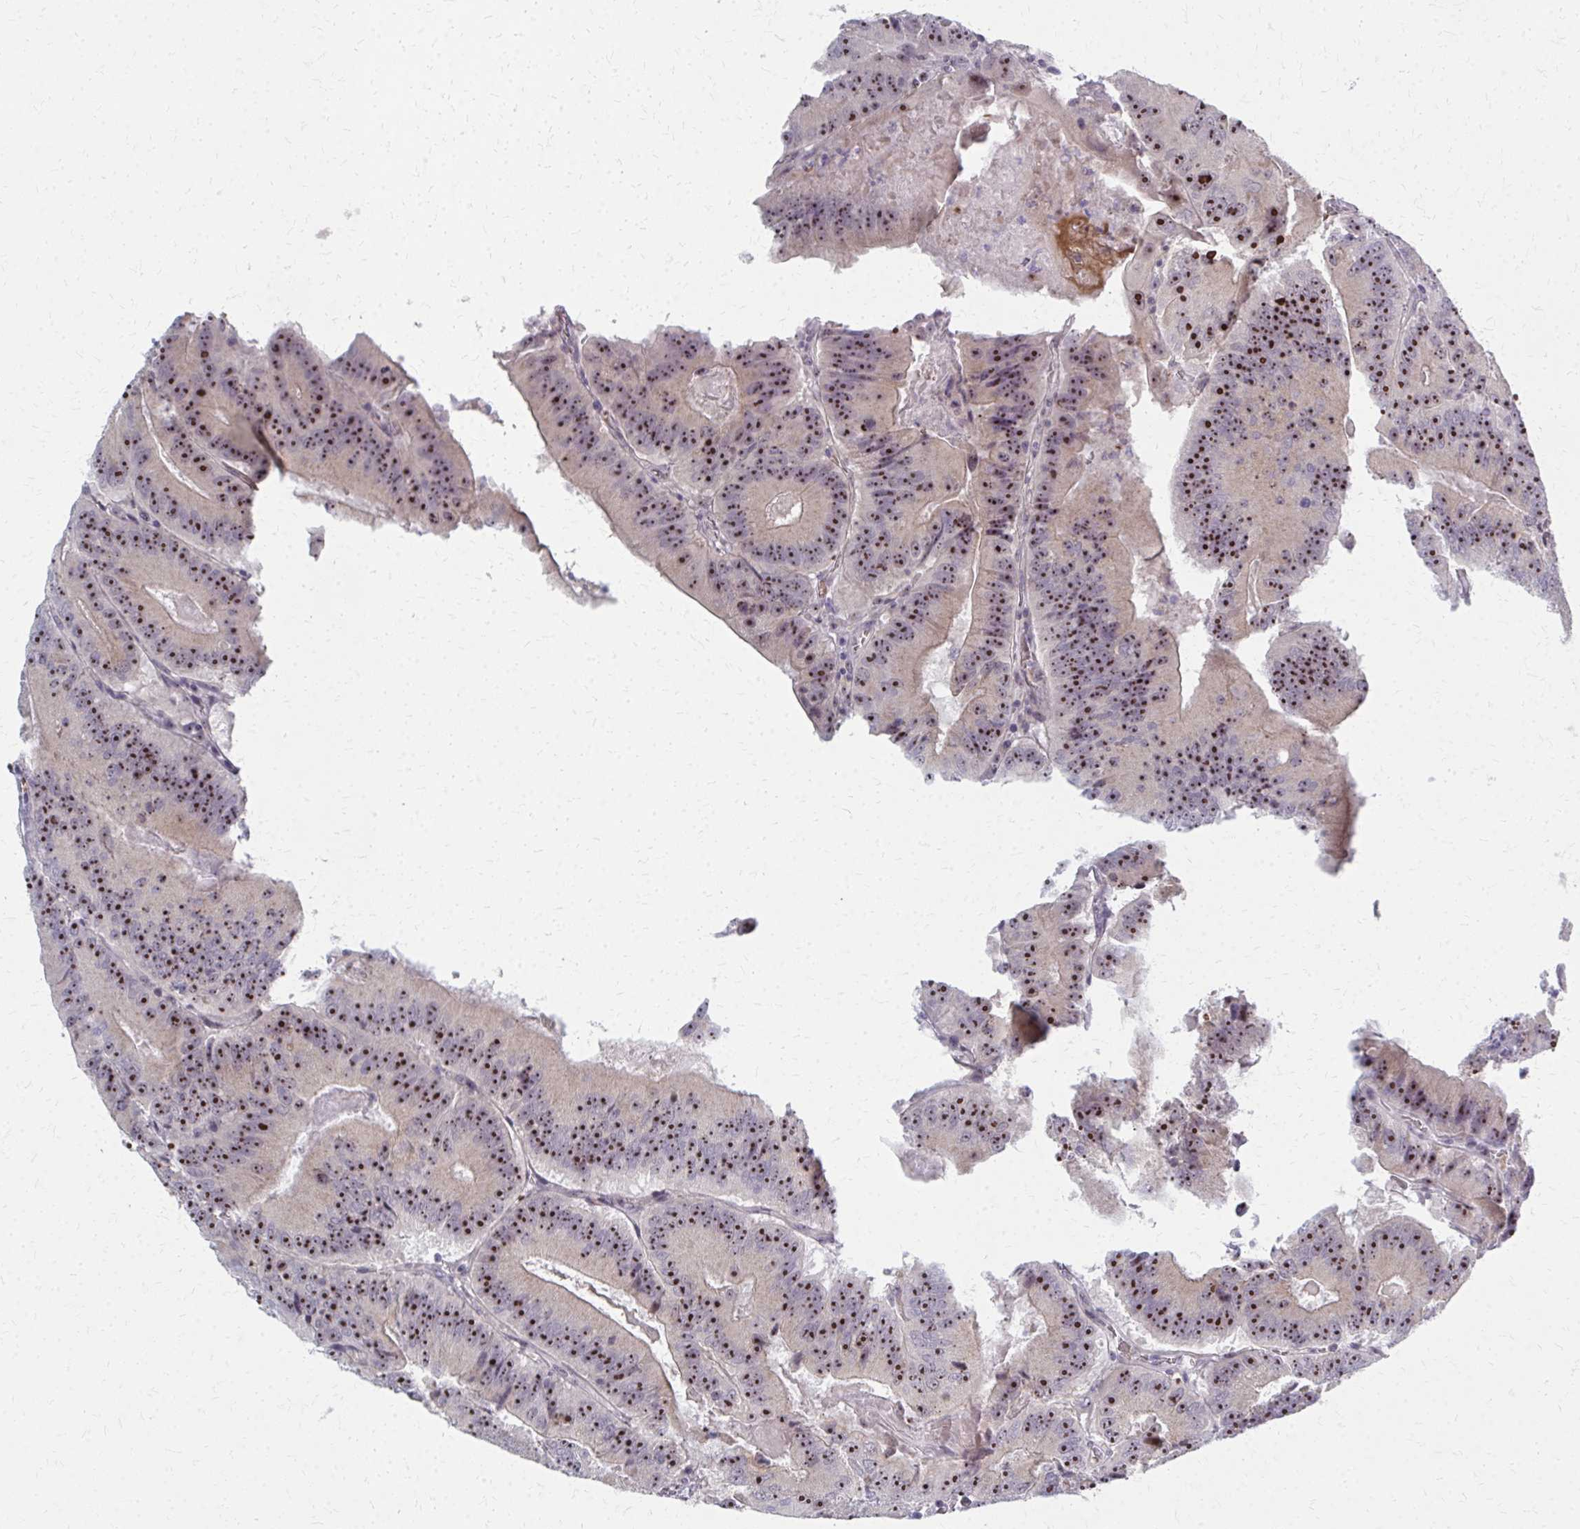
{"staining": {"intensity": "strong", "quantity": ">75%", "location": "nuclear"}, "tissue": "colorectal cancer", "cell_type": "Tumor cells", "image_type": "cancer", "snomed": [{"axis": "morphology", "description": "Adenocarcinoma, NOS"}, {"axis": "topography", "description": "Colon"}], "caption": "A brown stain shows strong nuclear expression of a protein in human colorectal cancer tumor cells.", "gene": "NUDT16", "patient": {"sex": "female", "age": 86}}